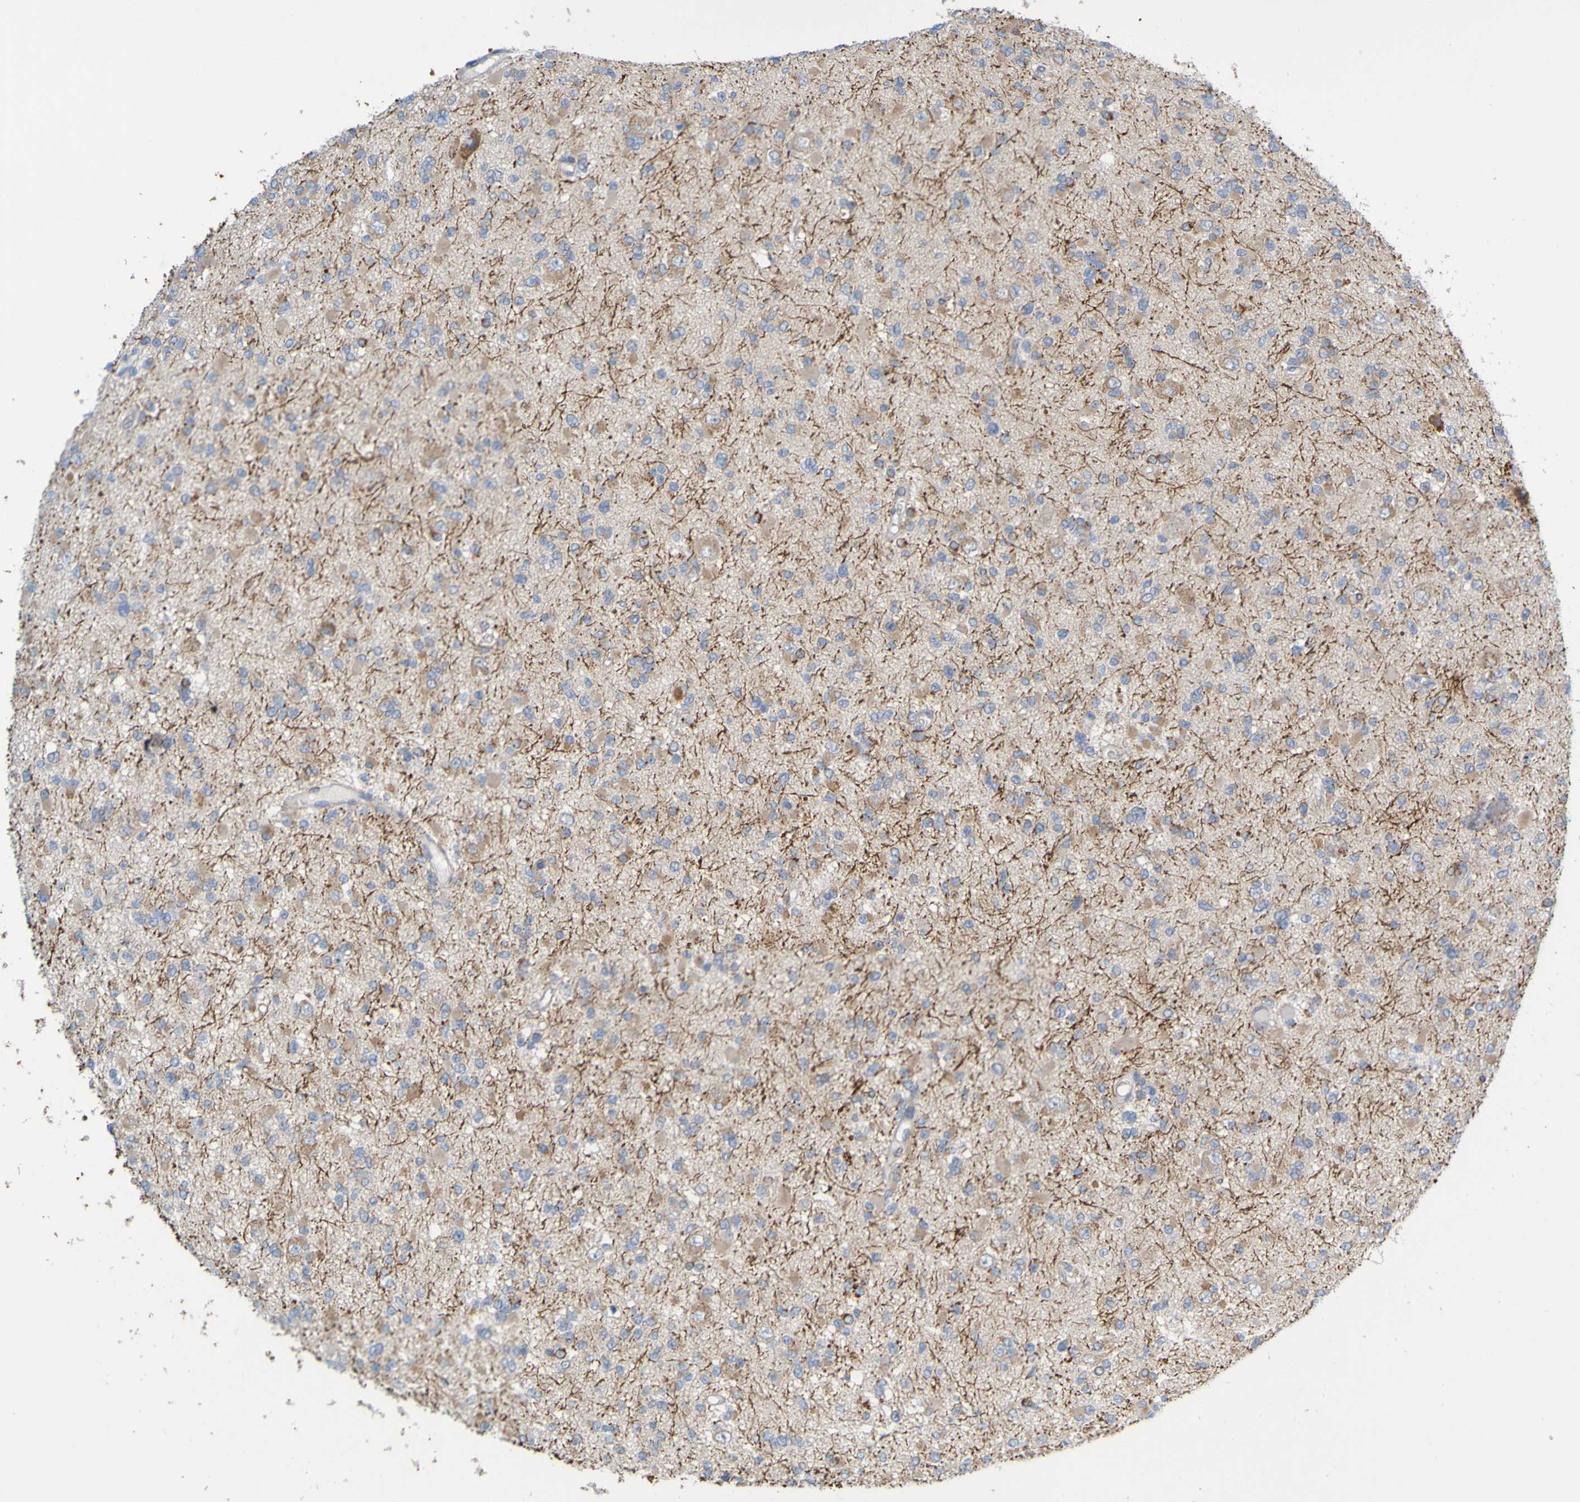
{"staining": {"intensity": "moderate", "quantity": ">75%", "location": "cytoplasmic/membranous"}, "tissue": "glioma", "cell_type": "Tumor cells", "image_type": "cancer", "snomed": [{"axis": "morphology", "description": "Glioma, malignant, Low grade"}, {"axis": "topography", "description": "Brain"}], "caption": "Malignant glioma (low-grade) stained with a protein marker demonstrates moderate staining in tumor cells.", "gene": "MAG", "patient": {"sex": "female", "age": 22}}